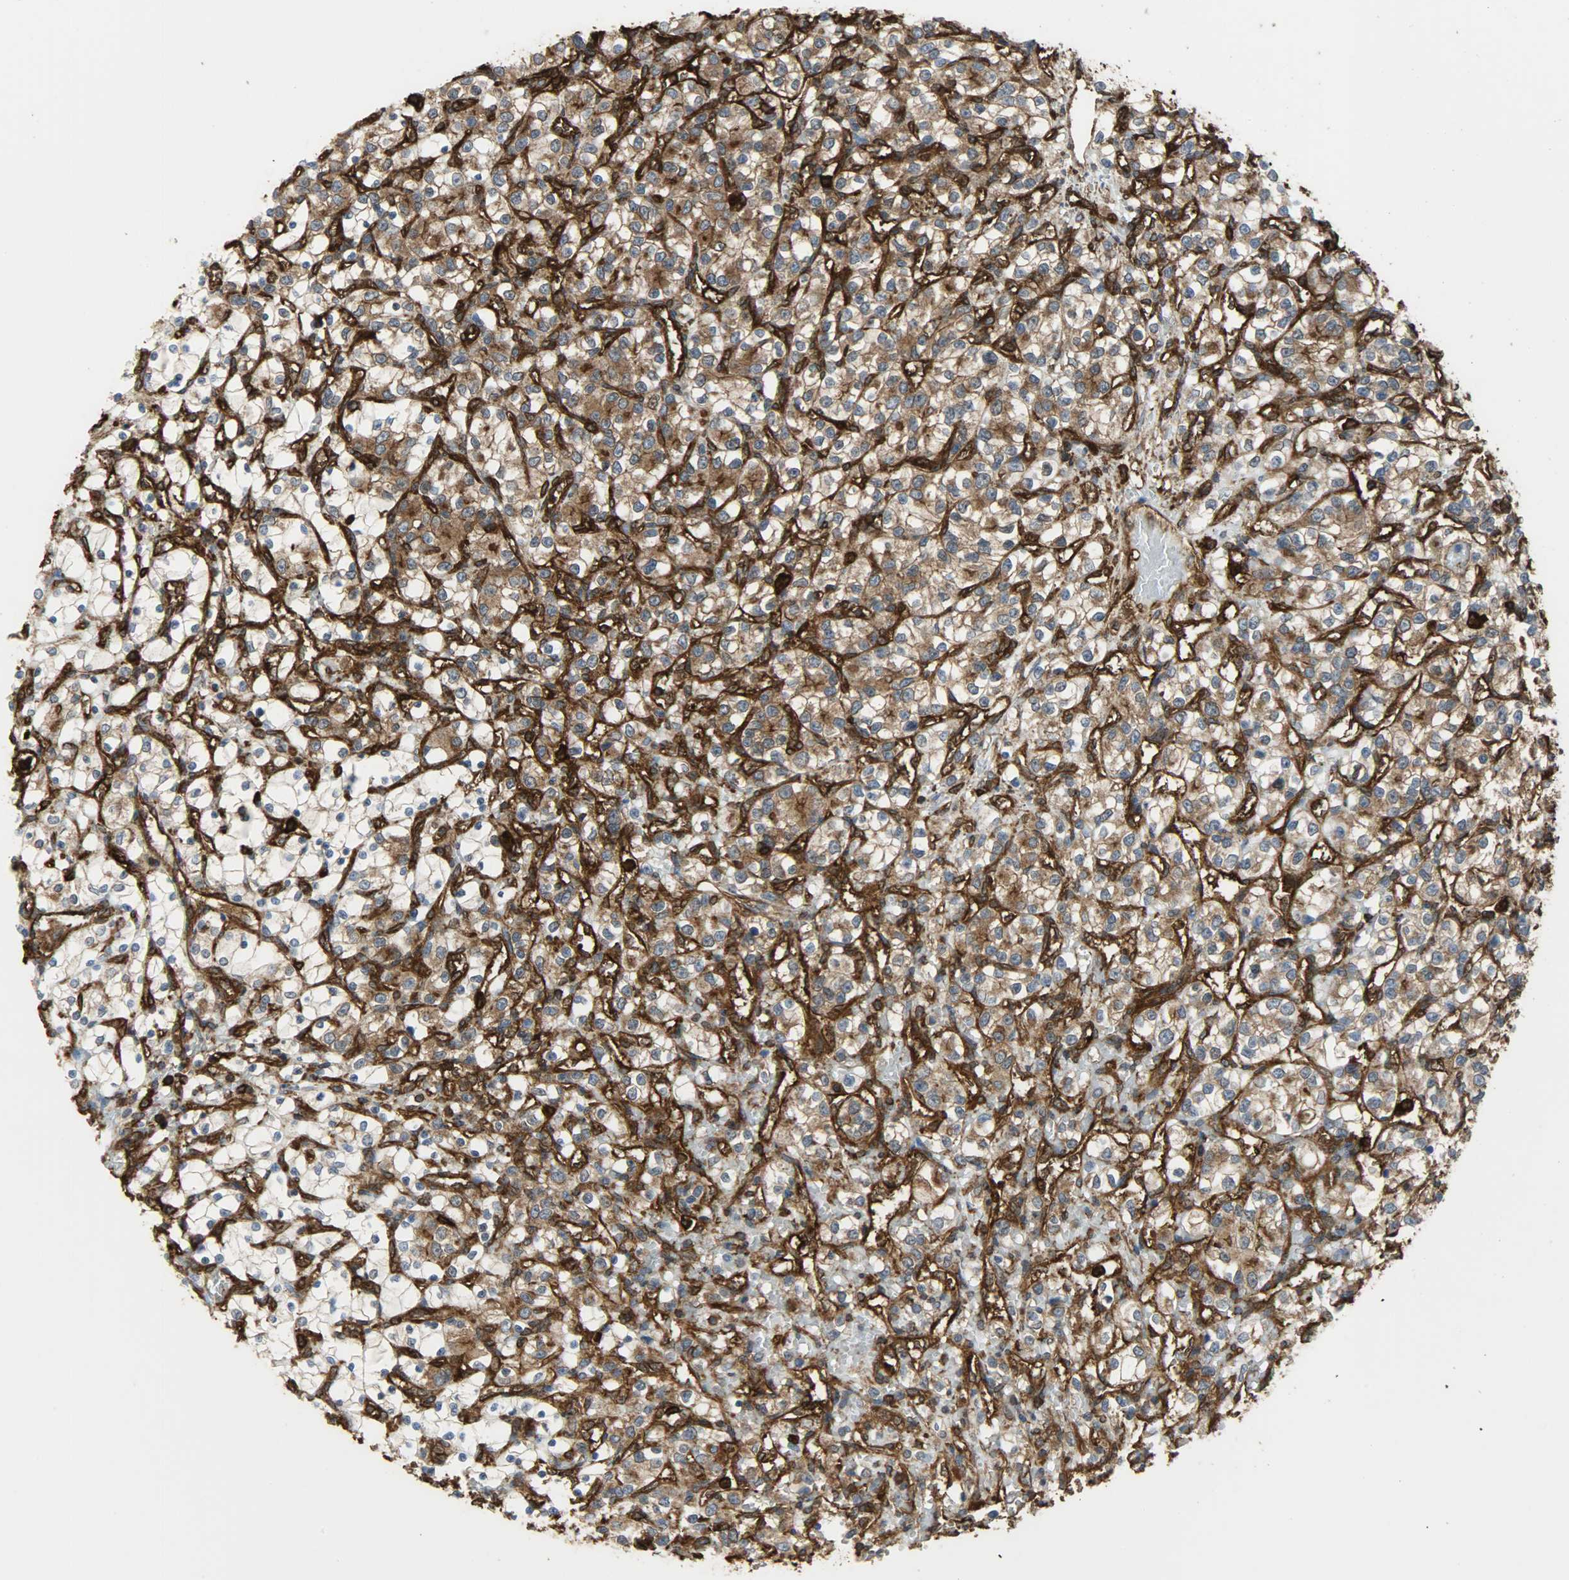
{"staining": {"intensity": "strong", "quantity": ">75%", "location": "cytoplasmic/membranous"}, "tissue": "renal cancer", "cell_type": "Tumor cells", "image_type": "cancer", "snomed": [{"axis": "morphology", "description": "Adenocarcinoma, NOS"}, {"axis": "topography", "description": "Kidney"}], "caption": "High-magnification brightfield microscopy of renal cancer (adenocarcinoma) stained with DAB (brown) and counterstained with hematoxylin (blue). tumor cells exhibit strong cytoplasmic/membranous positivity is appreciated in approximately>75% of cells.", "gene": "VASP", "patient": {"sex": "female", "age": 69}}